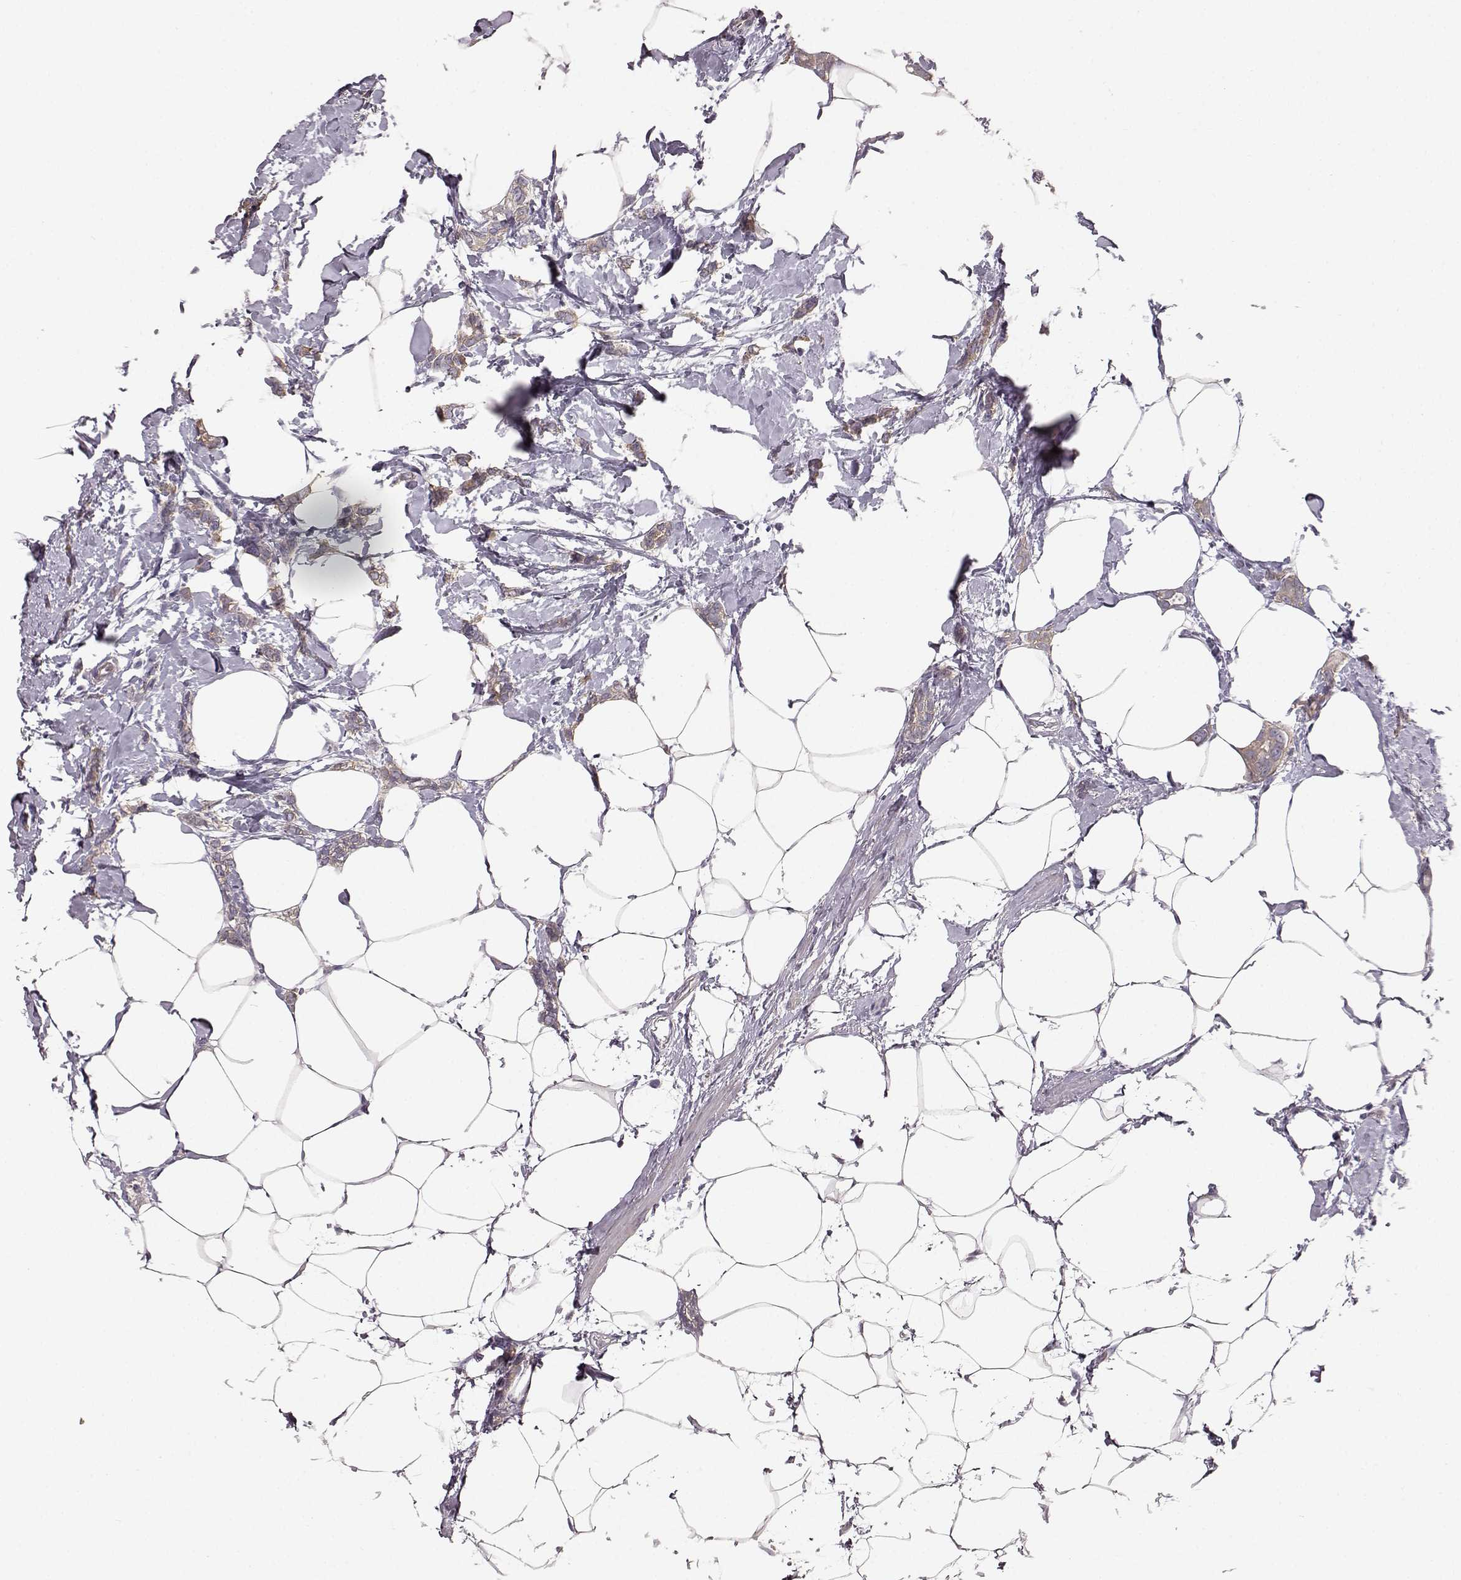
{"staining": {"intensity": "weak", "quantity": ">75%", "location": "cytoplasmic/membranous"}, "tissue": "breast cancer", "cell_type": "Tumor cells", "image_type": "cancer", "snomed": [{"axis": "morphology", "description": "Duct carcinoma"}, {"axis": "topography", "description": "Breast"}], "caption": "Protein positivity by immunohistochemistry reveals weak cytoplasmic/membranous staining in approximately >75% of tumor cells in breast infiltrating ductal carcinoma.", "gene": "GPR50", "patient": {"sex": "female", "age": 40}}